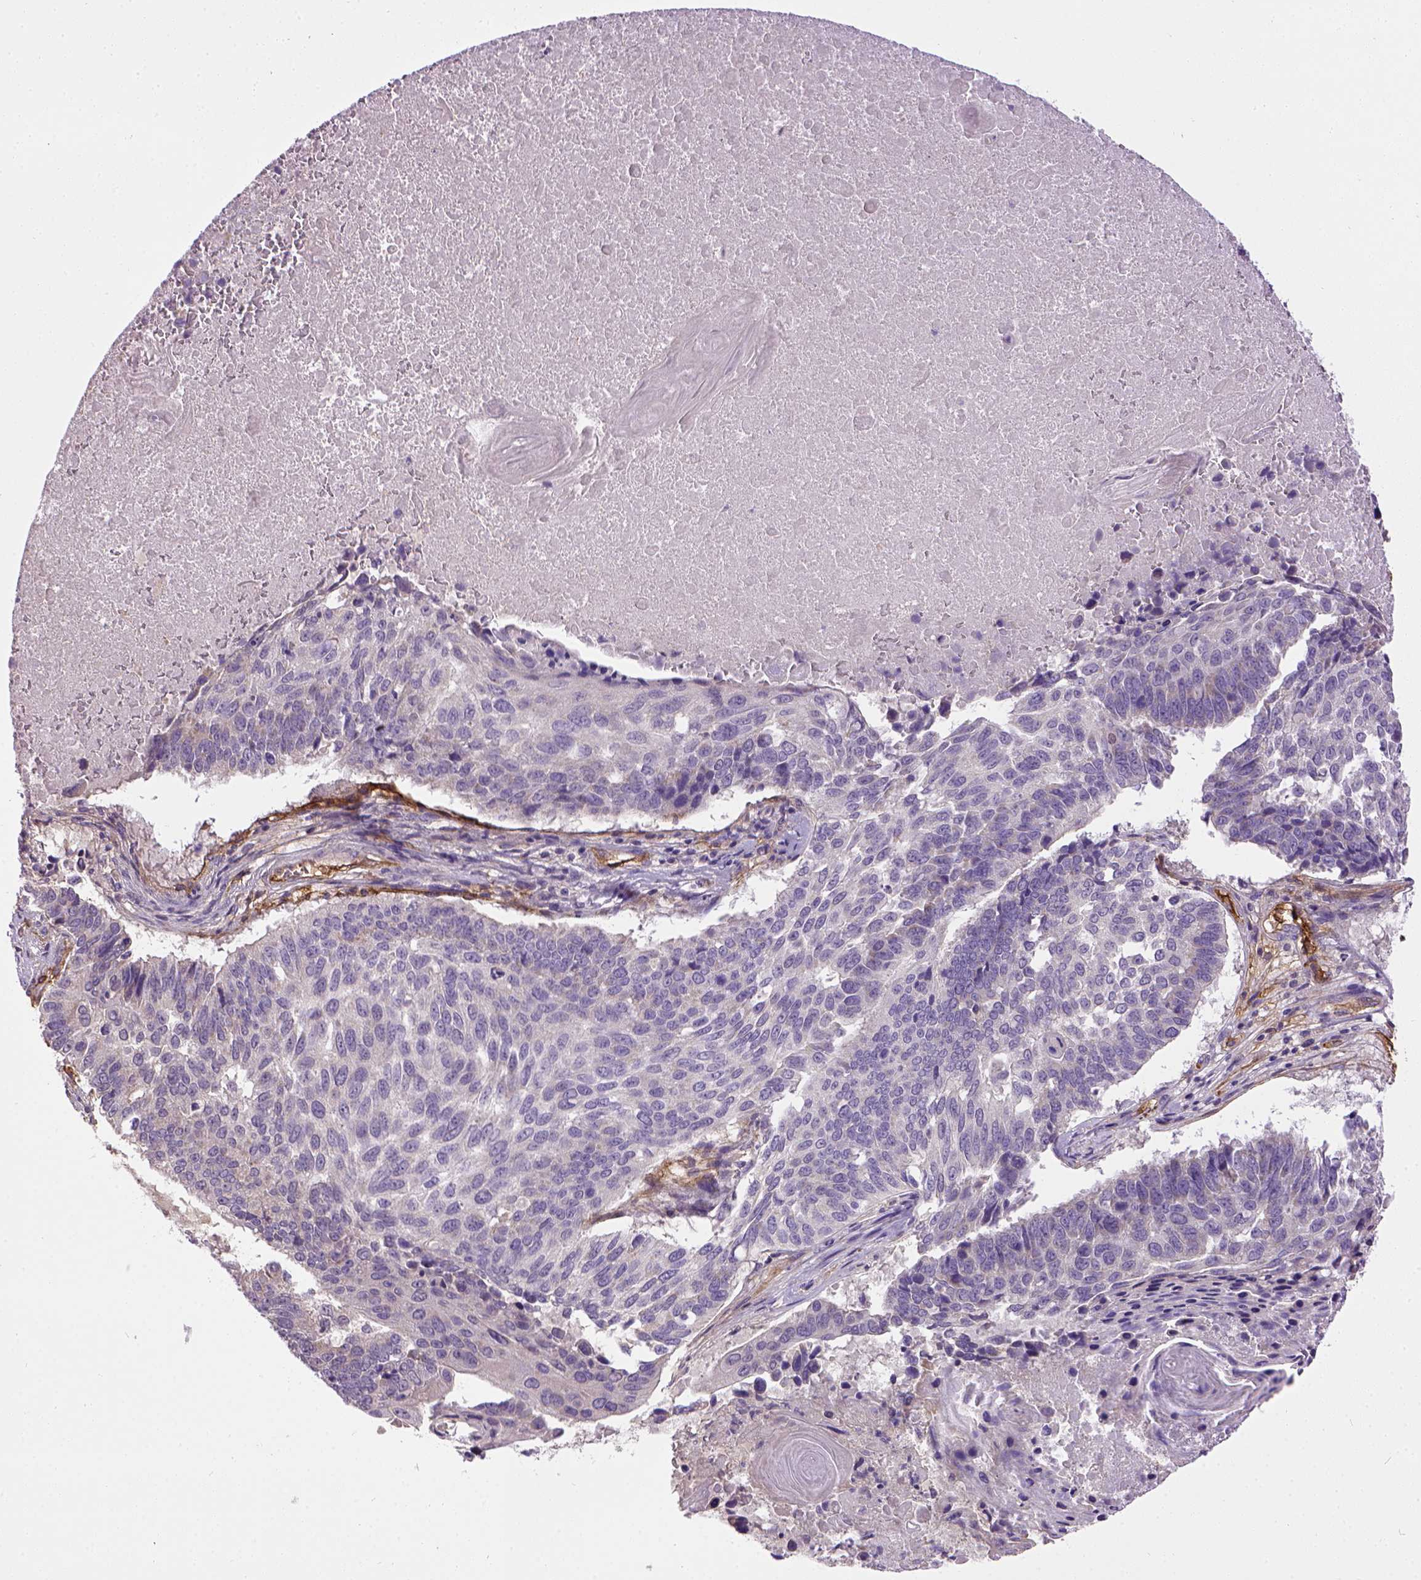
{"staining": {"intensity": "negative", "quantity": "none", "location": "none"}, "tissue": "lung cancer", "cell_type": "Tumor cells", "image_type": "cancer", "snomed": [{"axis": "morphology", "description": "Squamous cell carcinoma, NOS"}, {"axis": "topography", "description": "Lung"}], "caption": "Tumor cells are negative for brown protein staining in squamous cell carcinoma (lung).", "gene": "ENG", "patient": {"sex": "male", "age": 73}}